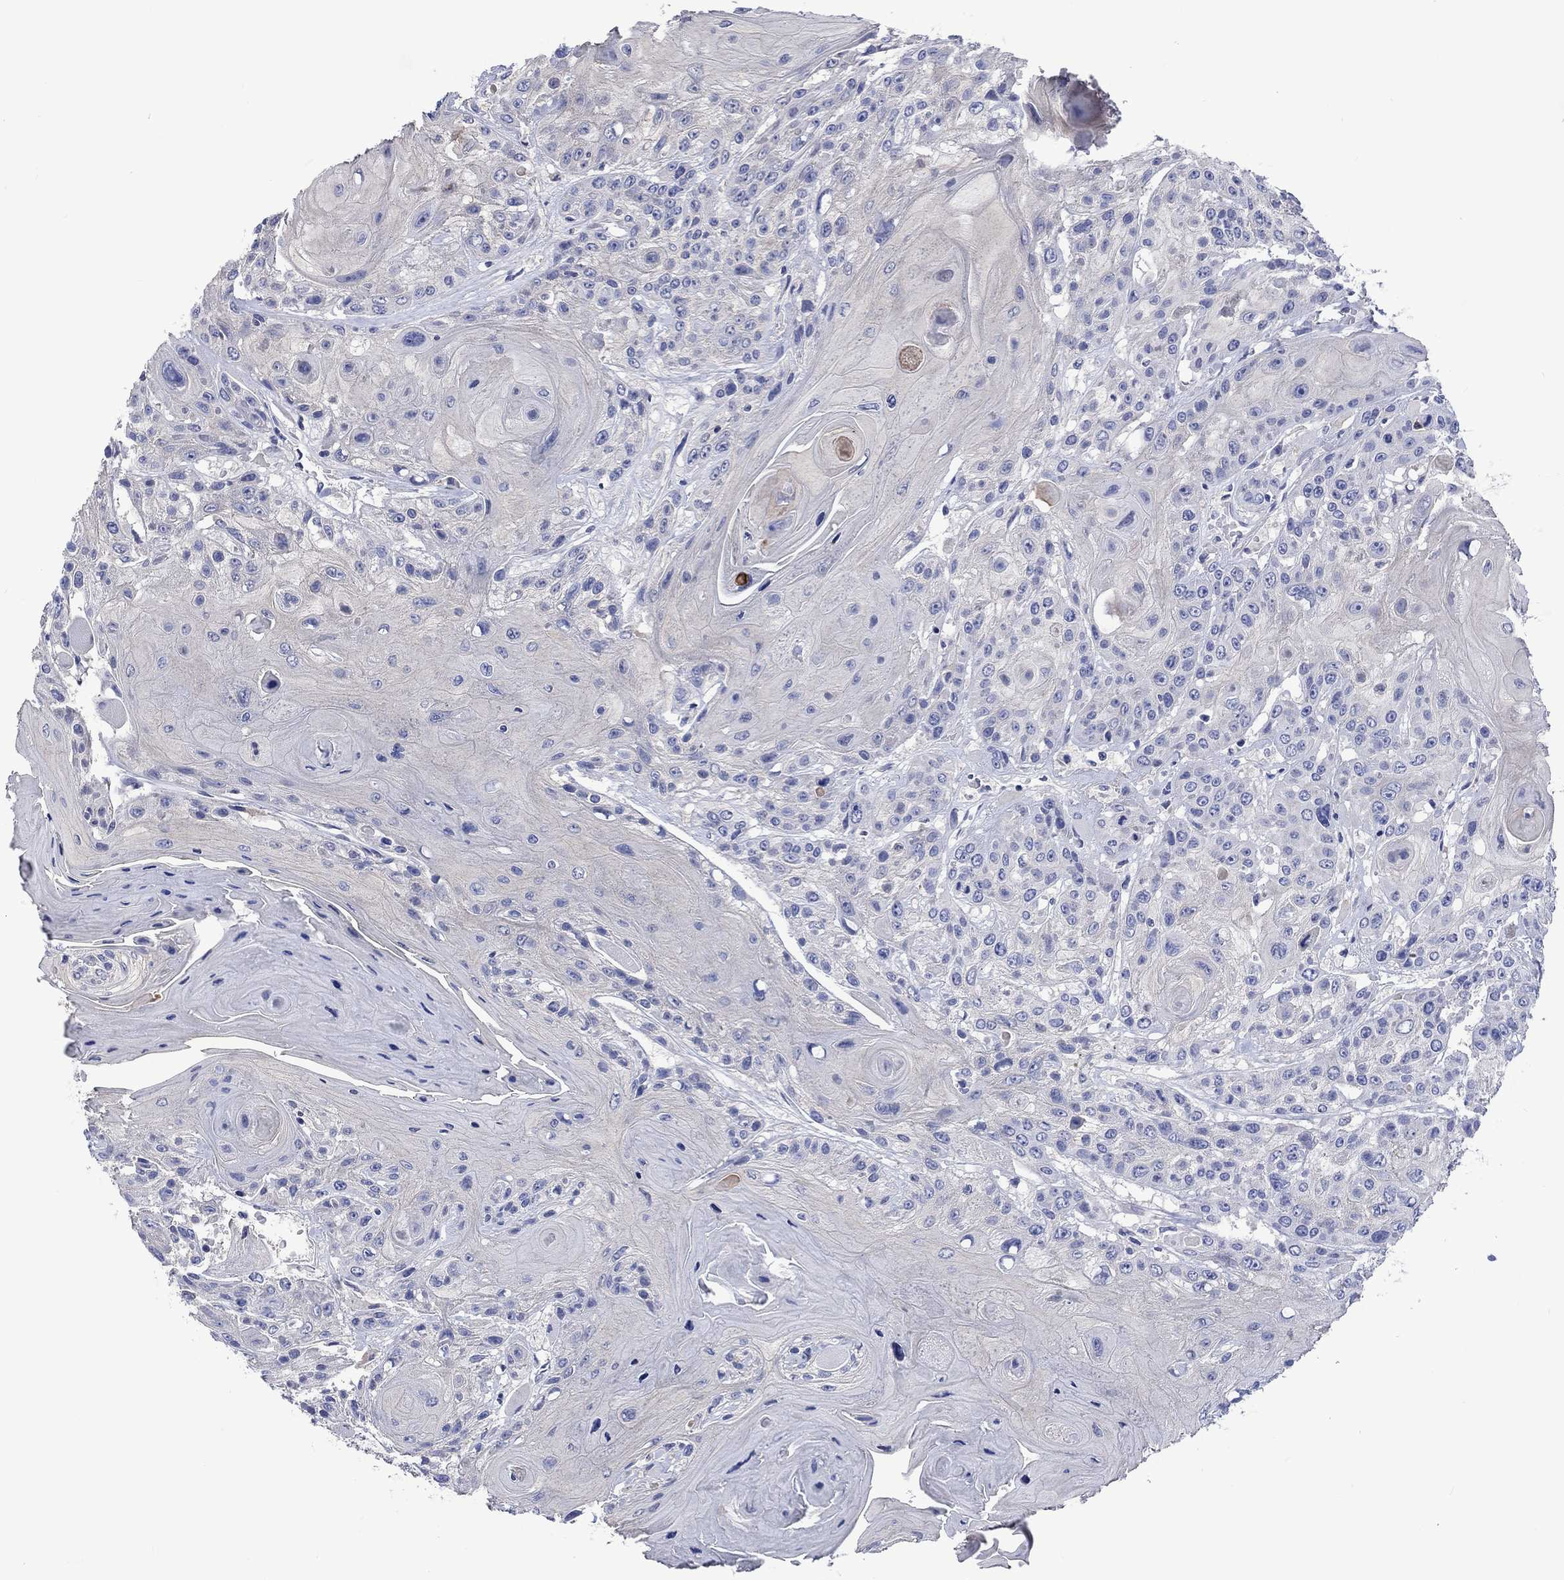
{"staining": {"intensity": "negative", "quantity": "none", "location": "none"}, "tissue": "head and neck cancer", "cell_type": "Tumor cells", "image_type": "cancer", "snomed": [{"axis": "morphology", "description": "Squamous cell carcinoma, NOS"}, {"axis": "topography", "description": "Head-Neck"}], "caption": "Immunohistochemical staining of head and neck cancer displays no significant positivity in tumor cells.", "gene": "TOMM20L", "patient": {"sex": "female", "age": 59}}